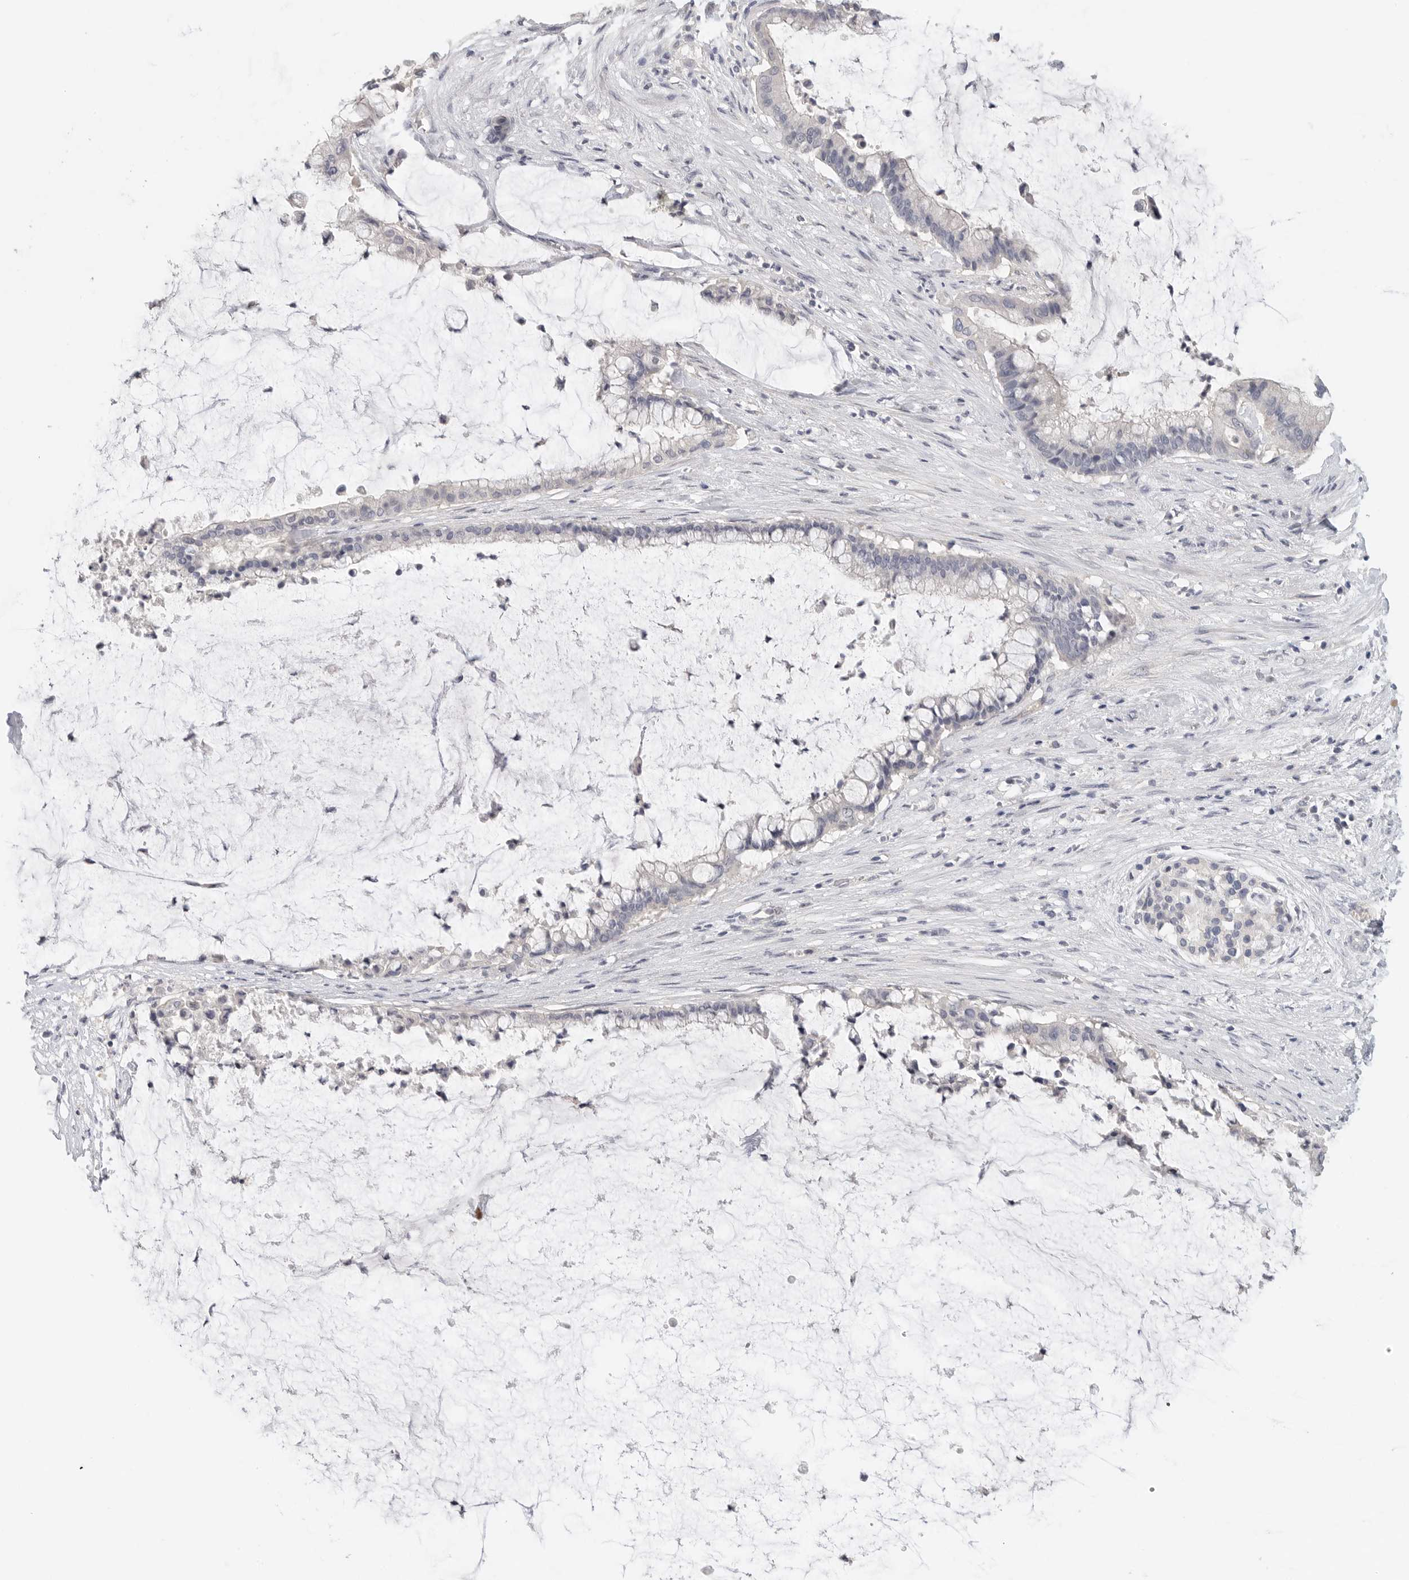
{"staining": {"intensity": "negative", "quantity": "none", "location": "none"}, "tissue": "pancreatic cancer", "cell_type": "Tumor cells", "image_type": "cancer", "snomed": [{"axis": "morphology", "description": "Adenocarcinoma, NOS"}, {"axis": "topography", "description": "Pancreas"}], "caption": "Immunohistochemistry (IHC) of adenocarcinoma (pancreatic) displays no positivity in tumor cells.", "gene": "FBN2", "patient": {"sex": "male", "age": 41}}